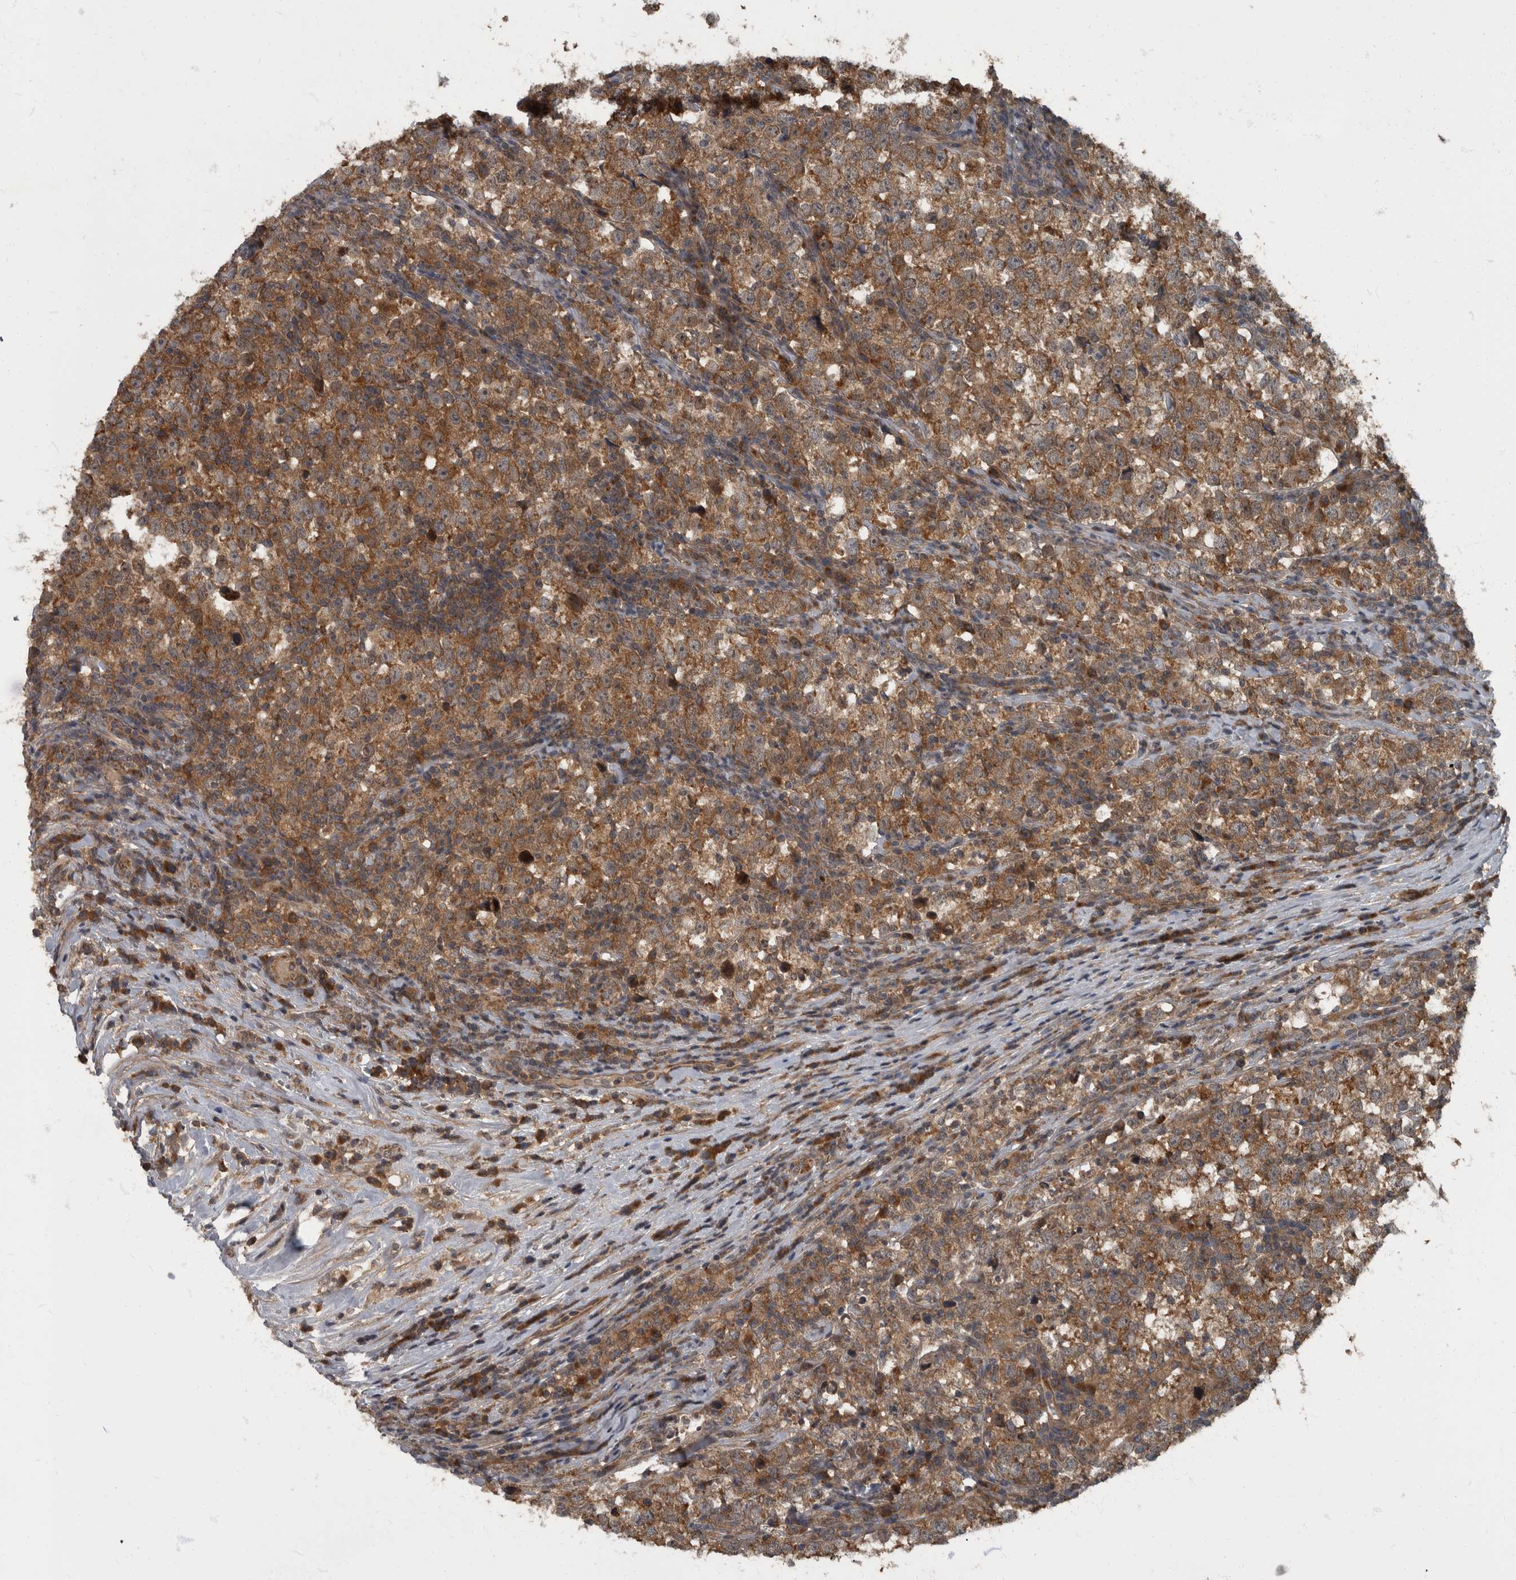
{"staining": {"intensity": "strong", "quantity": ">75%", "location": "cytoplasmic/membranous"}, "tissue": "testis cancer", "cell_type": "Tumor cells", "image_type": "cancer", "snomed": [{"axis": "morphology", "description": "Normal tissue, NOS"}, {"axis": "morphology", "description": "Seminoma, NOS"}, {"axis": "topography", "description": "Testis"}], "caption": "This is an image of immunohistochemistry (IHC) staining of testis cancer, which shows strong positivity in the cytoplasmic/membranous of tumor cells.", "gene": "RABGGTB", "patient": {"sex": "male", "age": 43}}